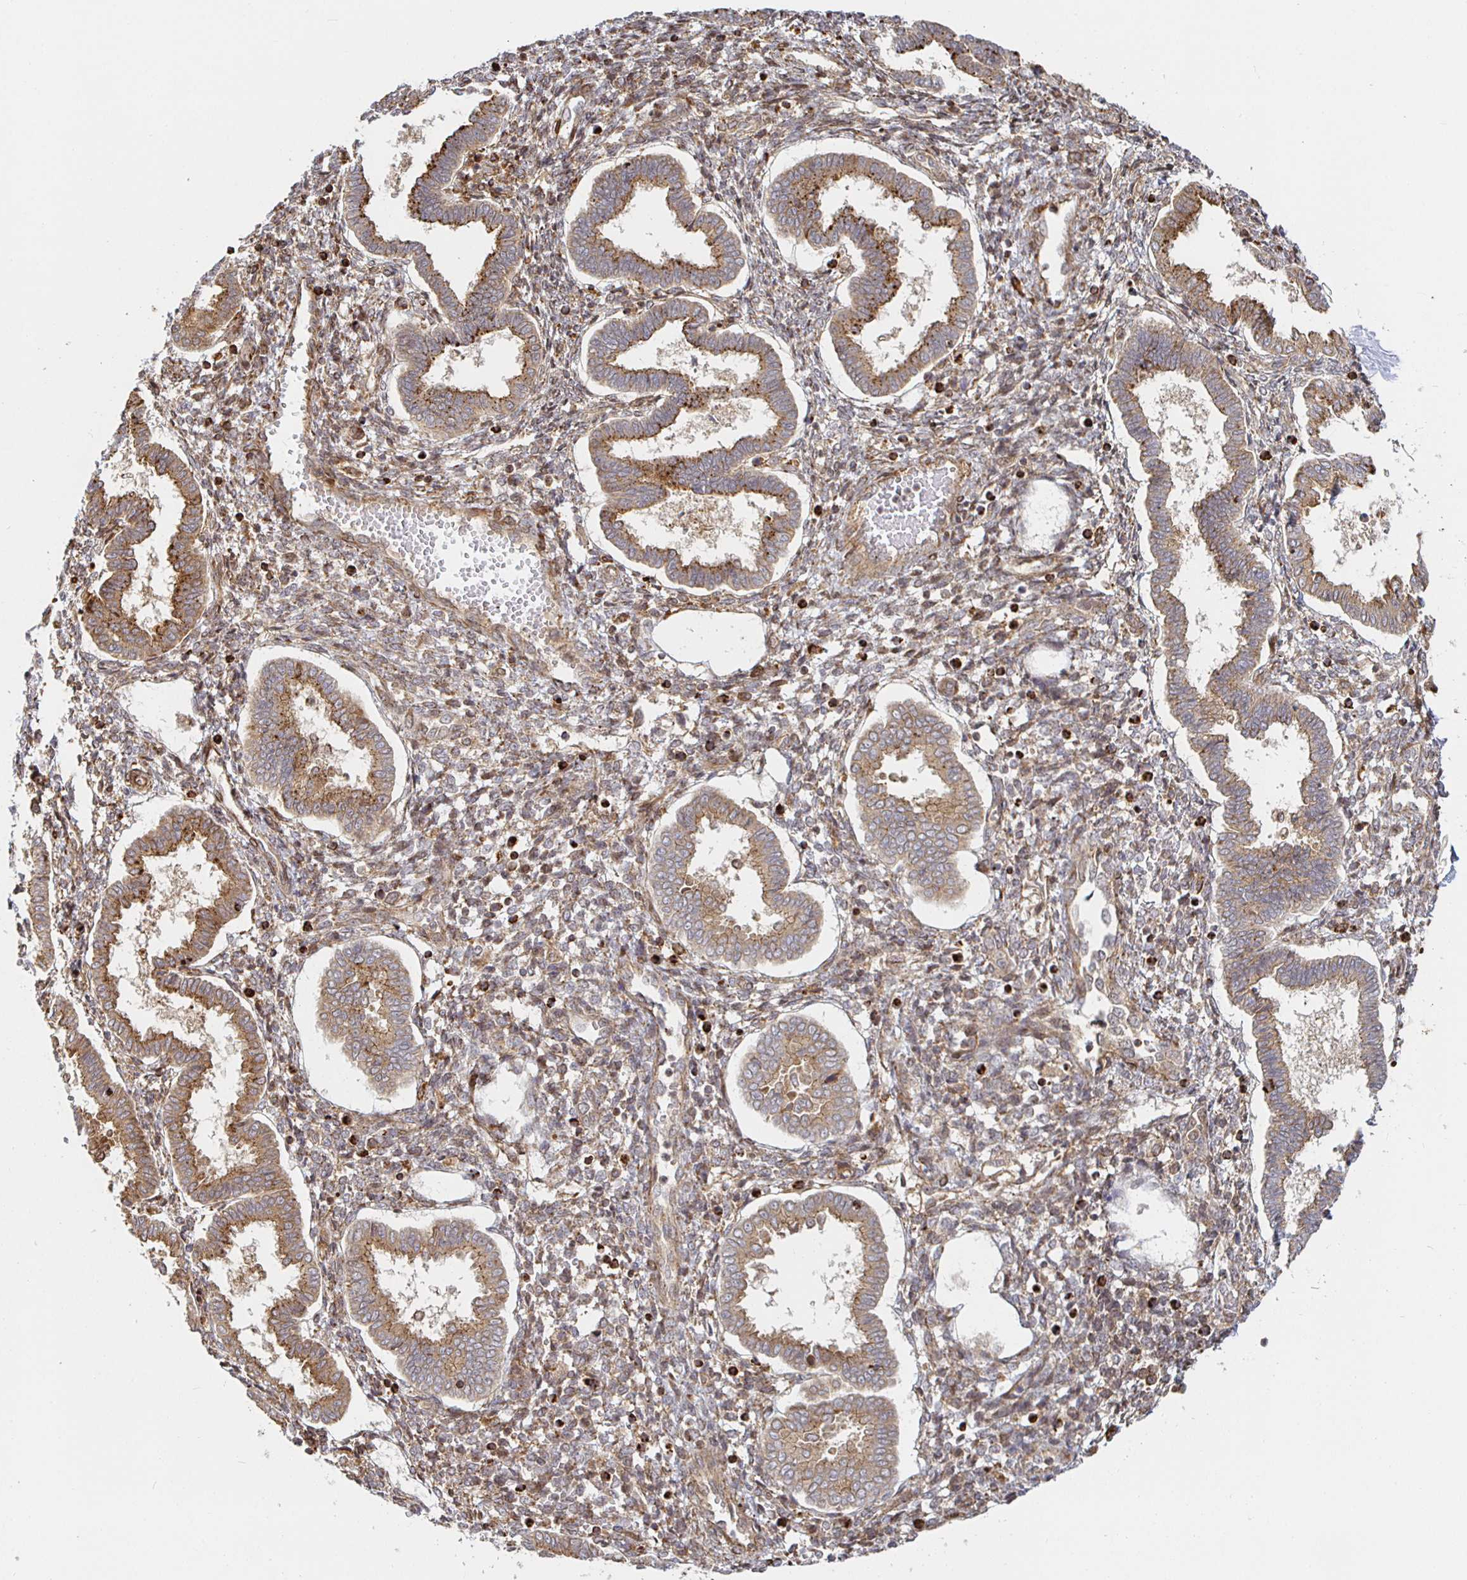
{"staining": {"intensity": "moderate", "quantity": "25%-75%", "location": "cytoplasmic/membranous"}, "tissue": "endometrium", "cell_type": "Cells in endometrial stroma", "image_type": "normal", "snomed": [{"axis": "morphology", "description": "Normal tissue, NOS"}, {"axis": "topography", "description": "Endometrium"}], "caption": "Protein expression analysis of benign endometrium reveals moderate cytoplasmic/membranous staining in approximately 25%-75% of cells in endometrial stroma.", "gene": "STRAP", "patient": {"sex": "female", "age": 24}}